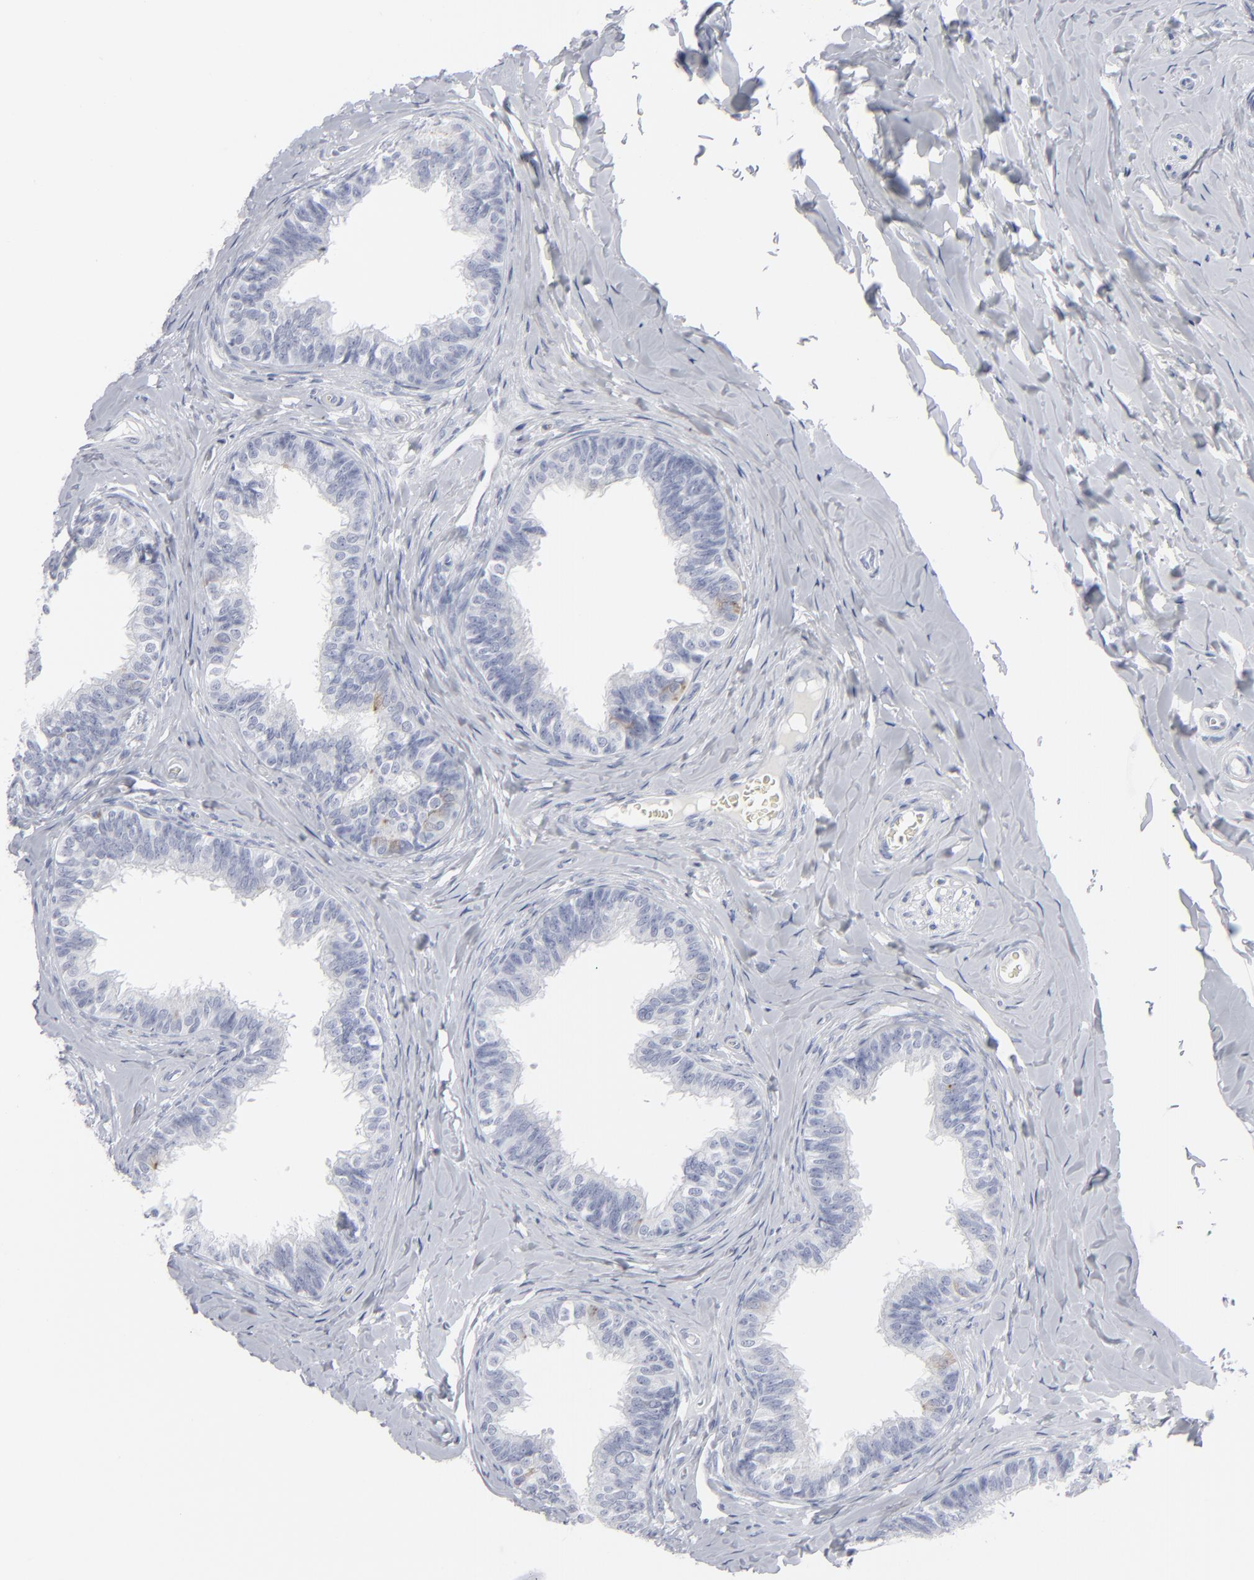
{"staining": {"intensity": "negative", "quantity": "none", "location": "none"}, "tissue": "epididymis", "cell_type": "Glandular cells", "image_type": "normal", "snomed": [{"axis": "morphology", "description": "Normal tissue, NOS"}, {"axis": "topography", "description": "Soft tissue"}, {"axis": "topography", "description": "Epididymis"}], "caption": "This micrograph is of unremarkable epididymis stained with immunohistochemistry (IHC) to label a protein in brown with the nuclei are counter-stained blue. There is no expression in glandular cells. (DAB (3,3'-diaminobenzidine) IHC, high magnification).", "gene": "MSLN", "patient": {"sex": "male", "age": 26}}